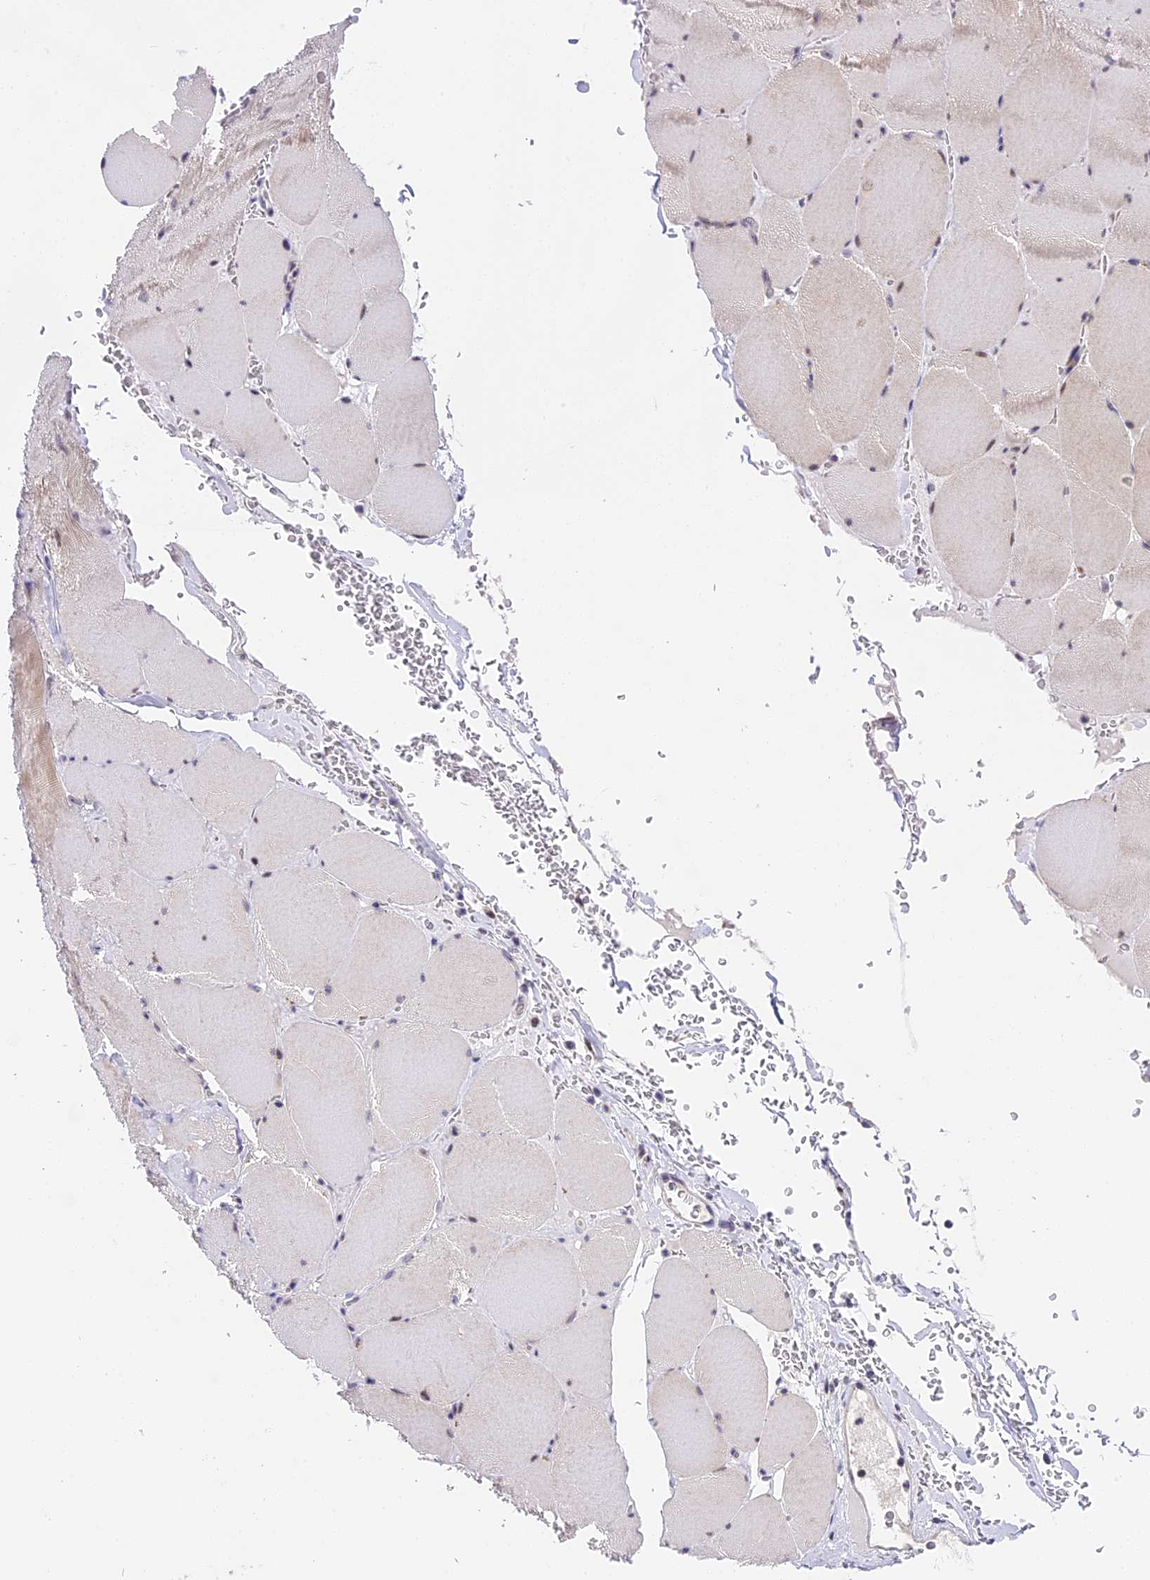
{"staining": {"intensity": "moderate", "quantity": "<25%", "location": "cytoplasmic/membranous,nuclear"}, "tissue": "skeletal muscle", "cell_type": "Myocytes", "image_type": "normal", "snomed": [{"axis": "morphology", "description": "Normal tissue, NOS"}, {"axis": "topography", "description": "Skeletal muscle"}, {"axis": "topography", "description": "Head-Neck"}], "caption": "Brown immunohistochemical staining in benign human skeletal muscle reveals moderate cytoplasmic/membranous,nuclear expression in approximately <25% of myocytes. Using DAB (3,3'-diaminobenzidine) (brown) and hematoxylin (blue) stains, captured at high magnification using brightfield microscopy.", "gene": "MIDN", "patient": {"sex": "male", "age": 66}}